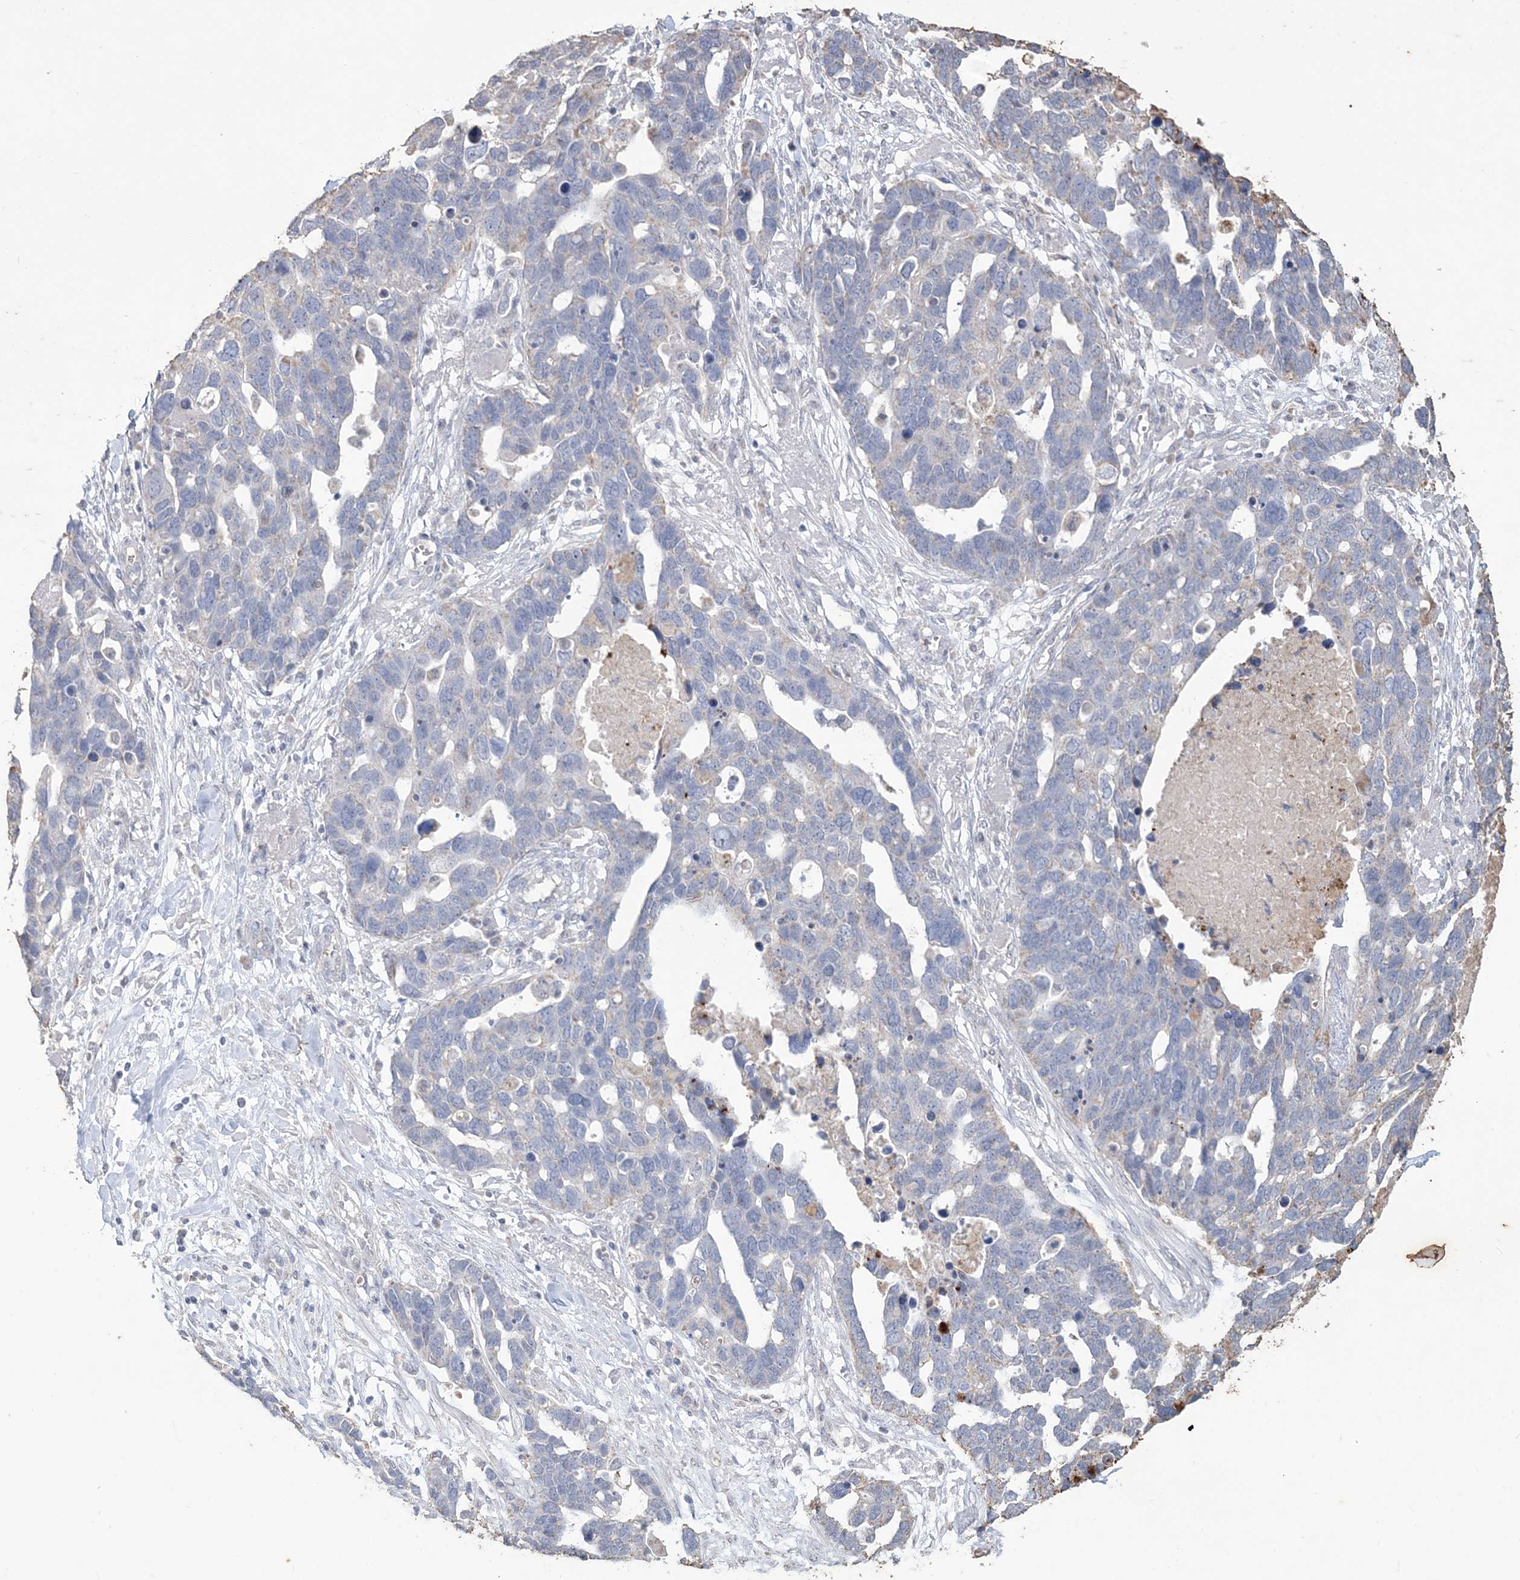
{"staining": {"intensity": "weak", "quantity": "<25%", "location": "cytoplasmic/membranous"}, "tissue": "ovarian cancer", "cell_type": "Tumor cells", "image_type": "cancer", "snomed": [{"axis": "morphology", "description": "Cystadenocarcinoma, serous, NOS"}, {"axis": "topography", "description": "Ovary"}], "caption": "A micrograph of human serous cystadenocarcinoma (ovarian) is negative for staining in tumor cells.", "gene": "SFMBT2", "patient": {"sex": "female", "age": 54}}